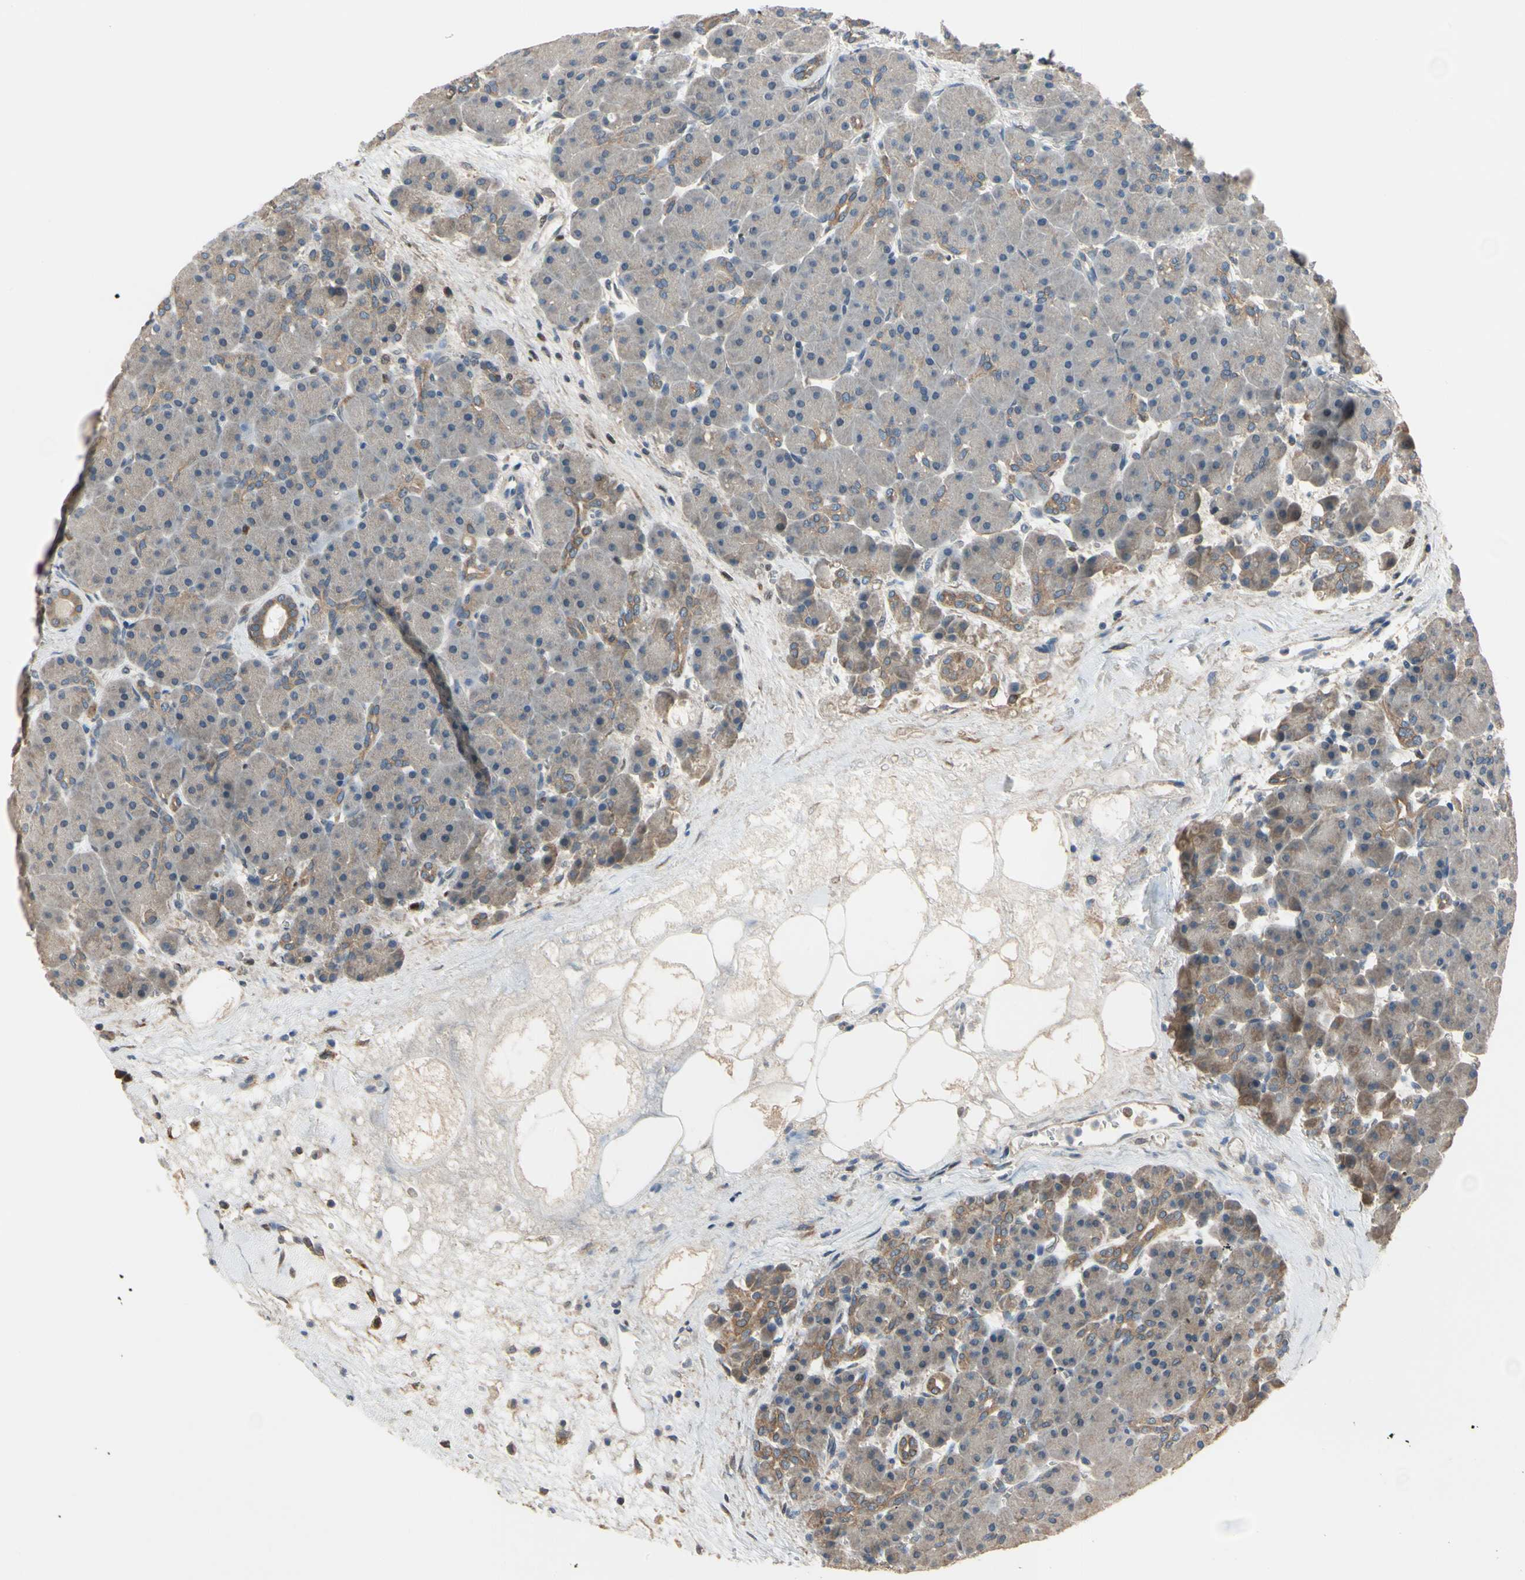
{"staining": {"intensity": "negative", "quantity": "none", "location": "none"}, "tissue": "pancreas", "cell_type": "Exocrine glandular cells", "image_type": "normal", "snomed": [{"axis": "morphology", "description": "Normal tissue, NOS"}, {"axis": "topography", "description": "Pancreas"}], "caption": "Human pancreas stained for a protein using immunohistochemistry (IHC) exhibits no staining in exocrine glandular cells.", "gene": "CGREF1", "patient": {"sex": "male", "age": 66}}